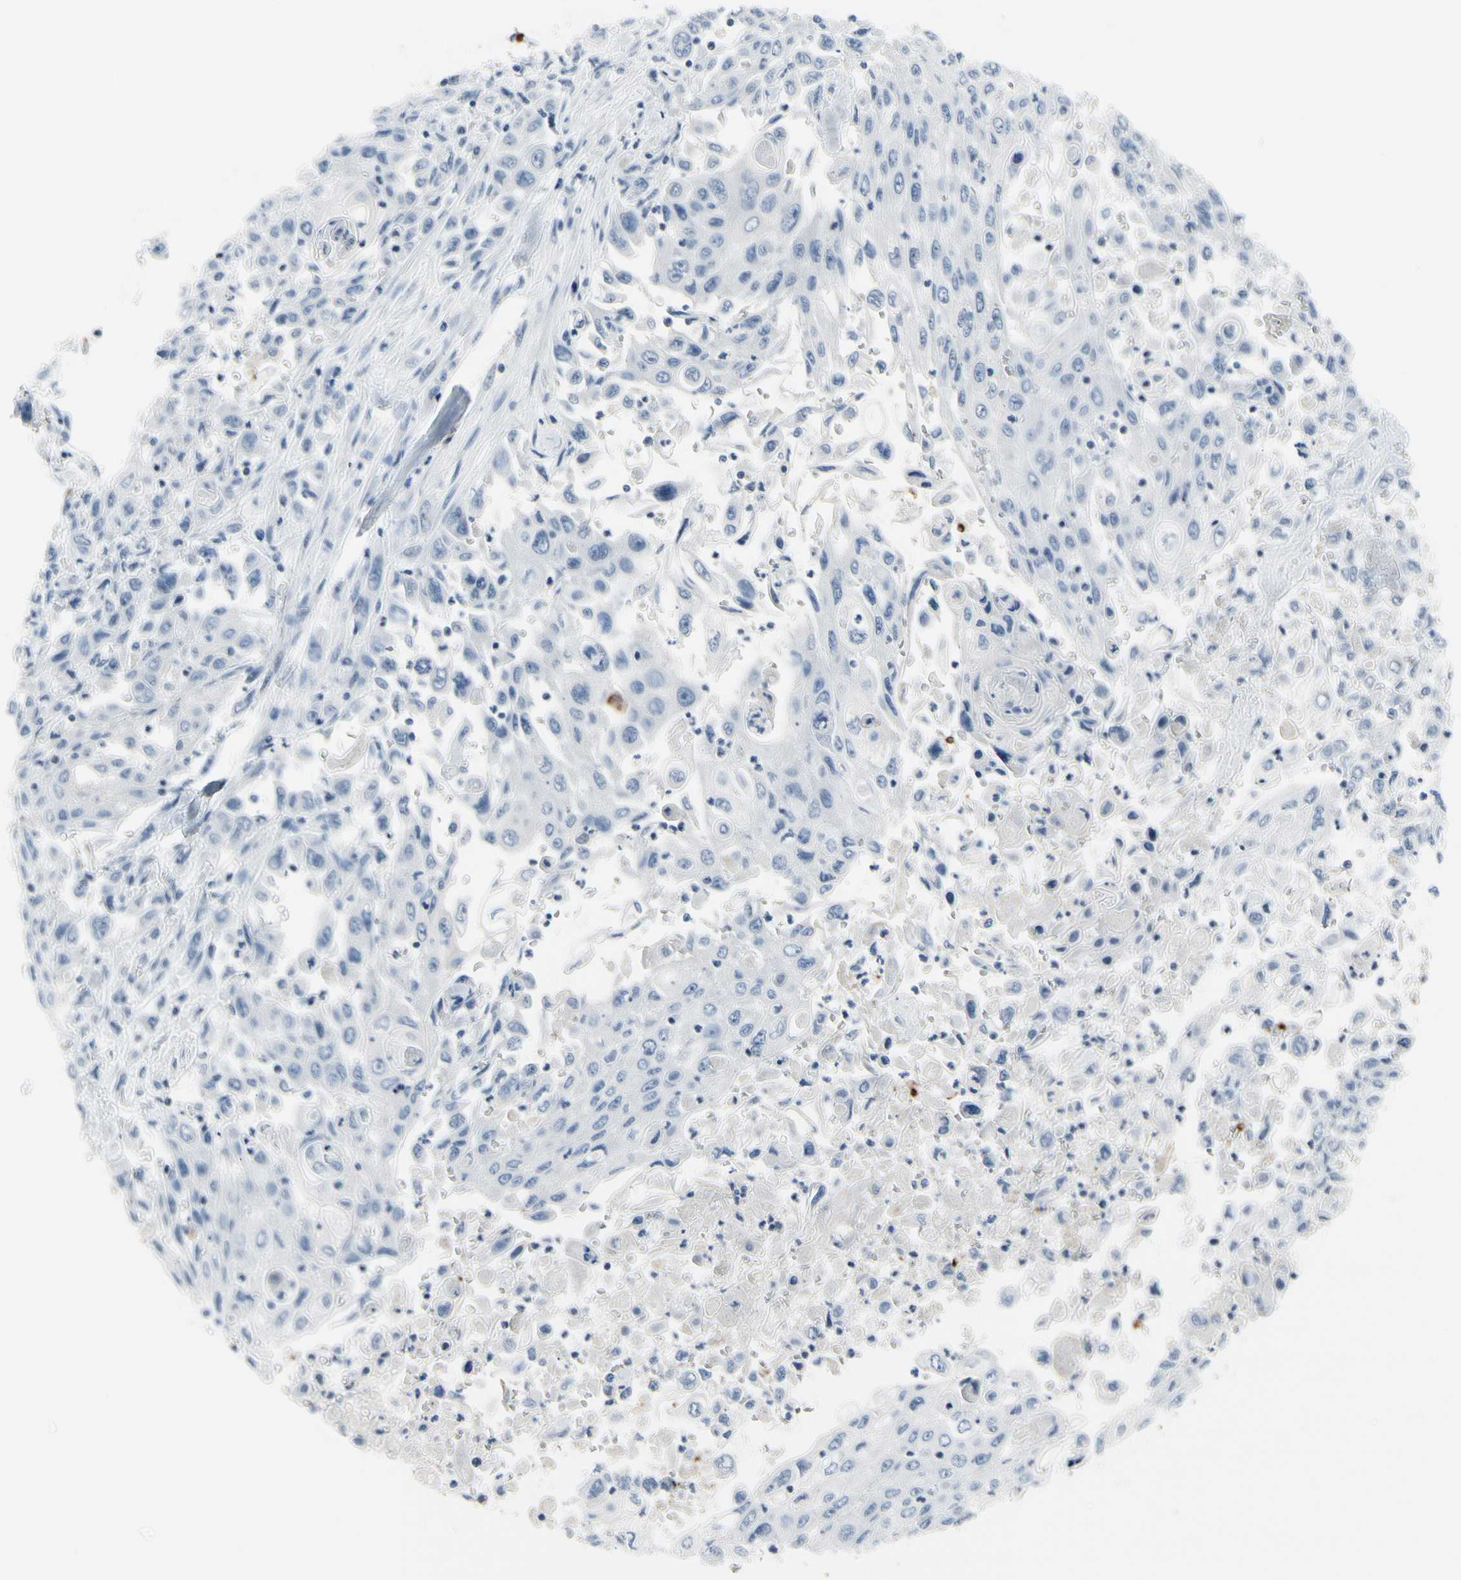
{"staining": {"intensity": "negative", "quantity": "none", "location": "none"}, "tissue": "pancreatic cancer", "cell_type": "Tumor cells", "image_type": "cancer", "snomed": [{"axis": "morphology", "description": "Adenocarcinoma, NOS"}, {"axis": "topography", "description": "Pancreas"}], "caption": "Pancreatic adenocarcinoma was stained to show a protein in brown. There is no significant positivity in tumor cells.", "gene": "MUC5B", "patient": {"sex": "male", "age": 70}}